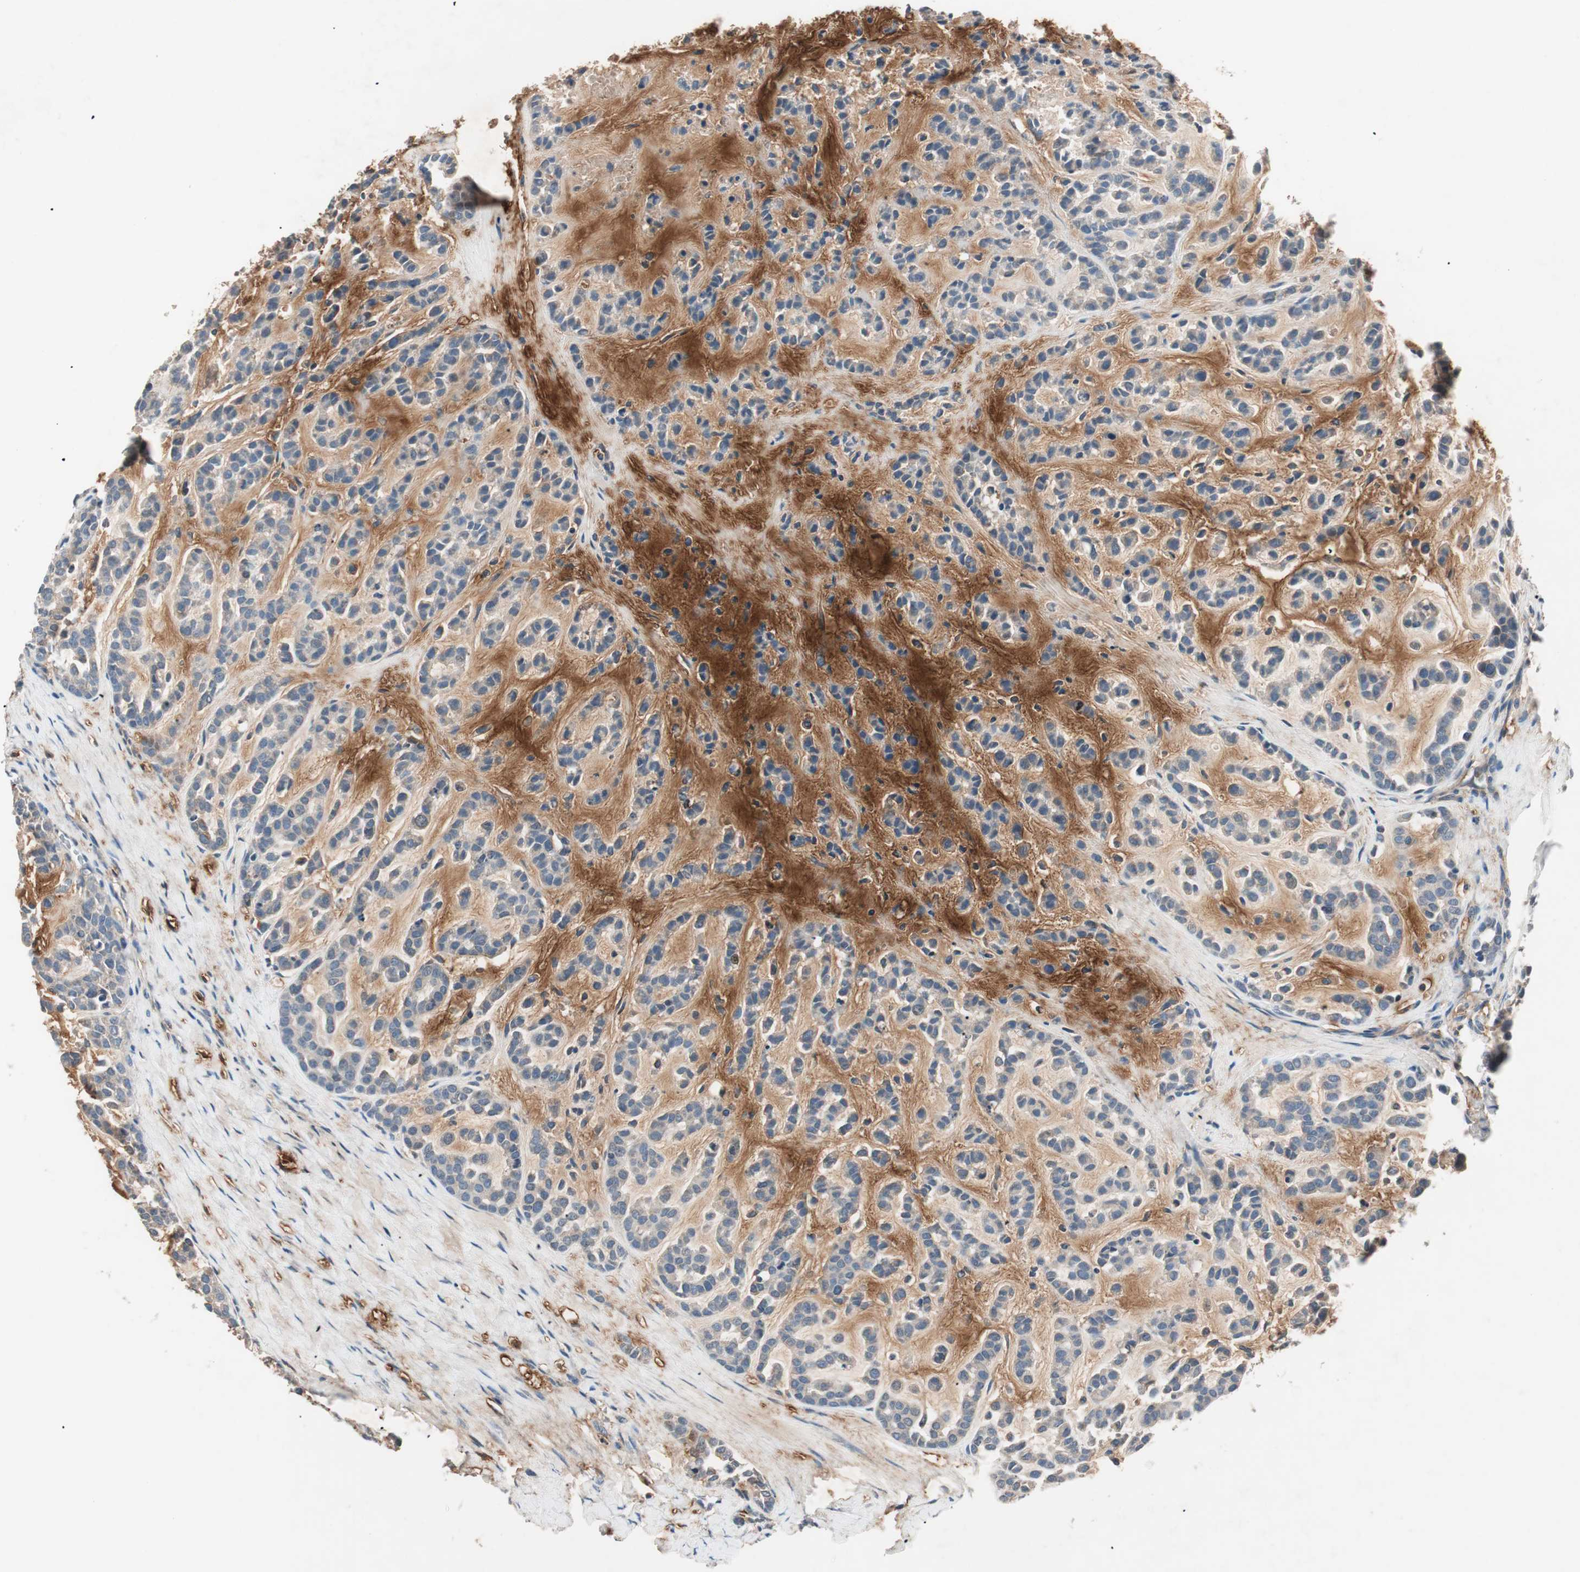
{"staining": {"intensity": "negative", "quantity": "none", "location": "none"}, "tissue": "head and neck cancer", "cell_type": "Tumor cells", "image_type": "cancer", "snomed": [{"axis": "morphology", "description": "Adenocarcinoma, NOS"}, {"axis": "morphology", "description": "Adenoma, NOS"}, {"axis": "topography", "description": "Head-Neck"}], "caption": "There is no significant expression in tumor cells of adenocarcinoma (head and neck). (DAB (3,3'-diaminobenzidine) IHC visualized using brightfield microscopy, high magnification).", "gene": "HPN", "patient": {"sex": "female", "age": 55}}